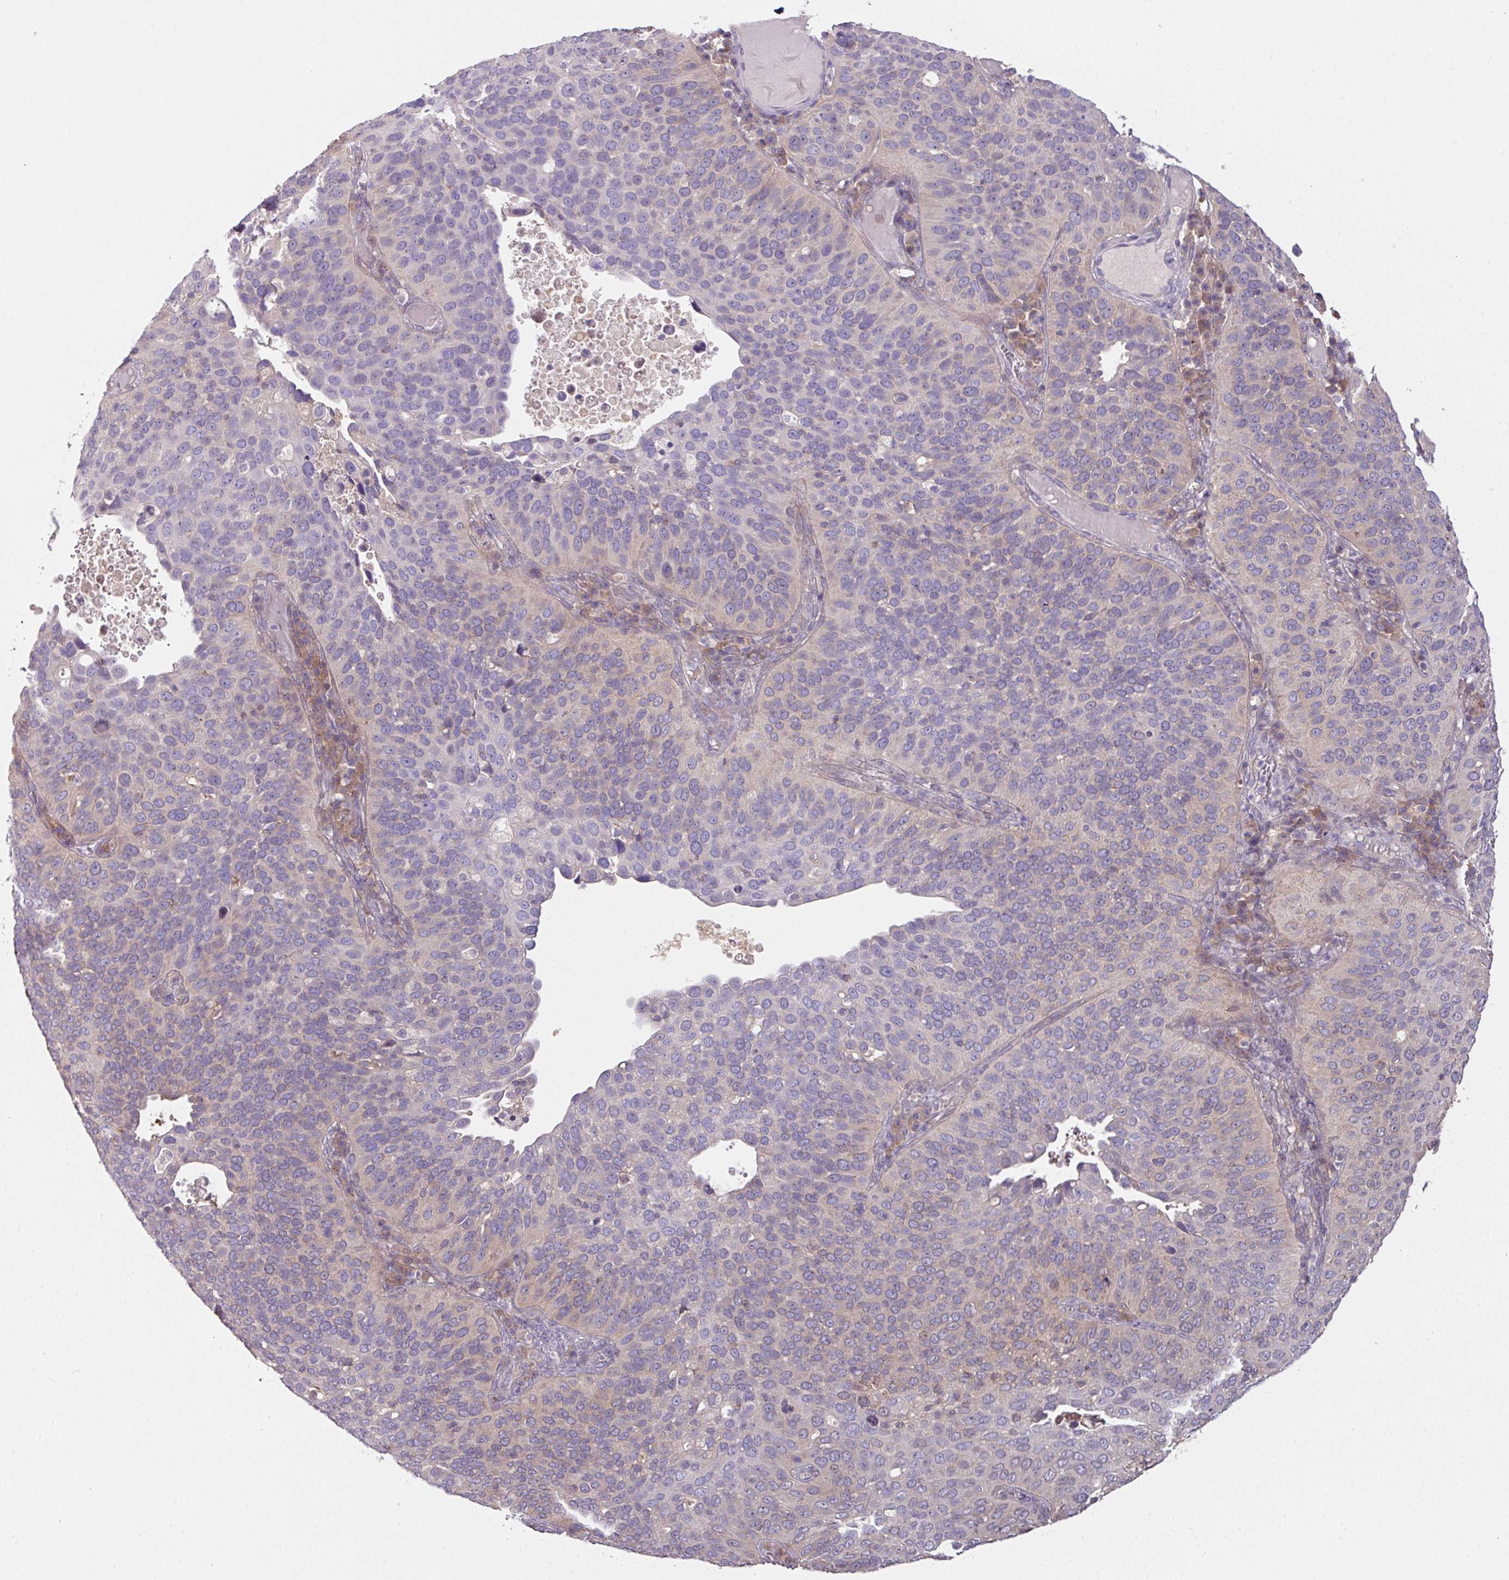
{"staining": {"intensity": "negative", "quantity": "none", "location": "none"}, "tissue": "cervical cancer", "cell_type": "Tumor cells", "image_type": "cancer", "snomed": [{"axis": "morphology", "description": "Squamous cell carcinoma, NOS"}, {"axis": "topography", "description": "Cervix"}], "caption": "Photomicrograph shows no protein staining in tumor cells of cervical cancer (squamous cell carcinoma) tissue.", "gene": "SLAMF6", "patient": {"sex": "female", "age": 36}}